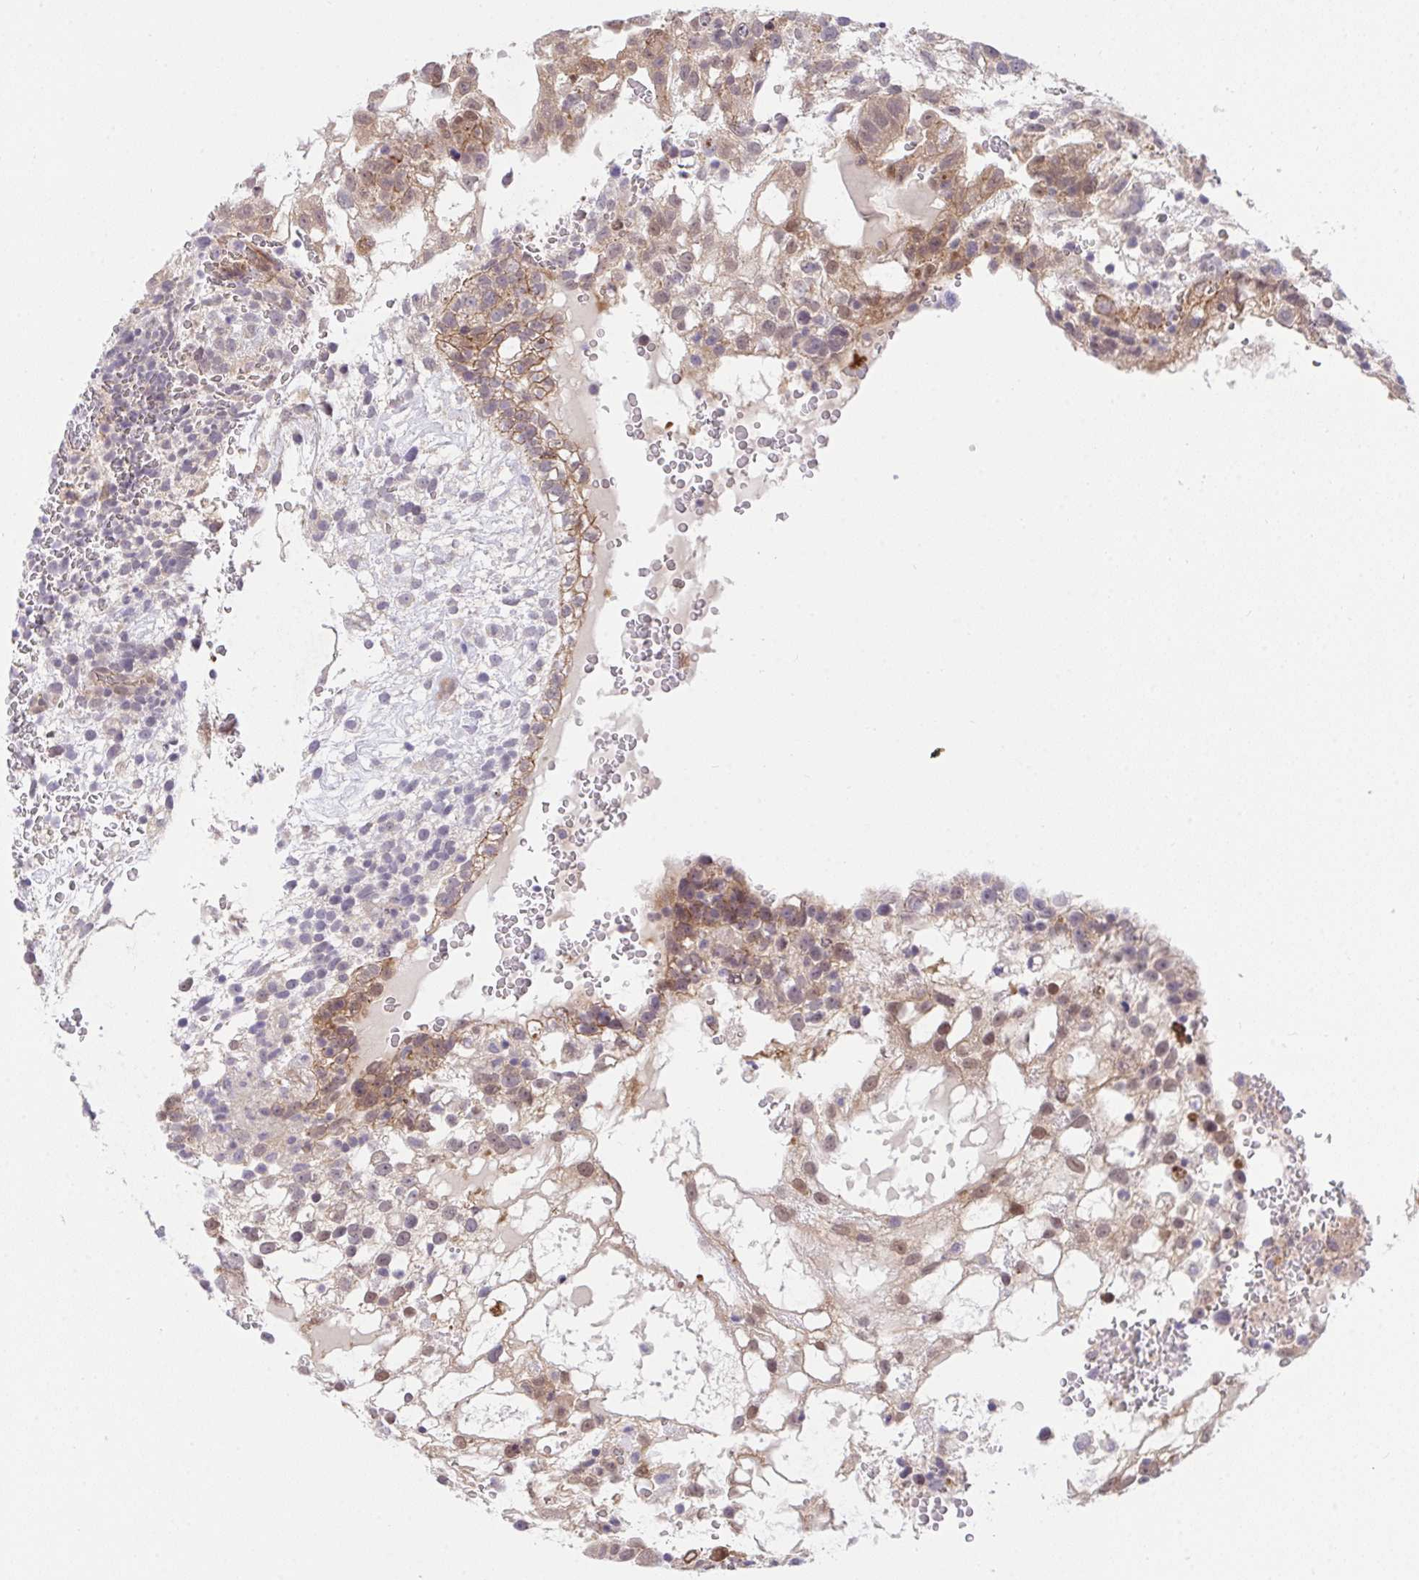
{"staining": {"intensity": "moderate", "quantity": "25%-75%", "location": "cytoplasmic/membranous"}, "tissue": "testis cancer", "cell_type": "Tumor cells", "image_type": "cancer", "snomed": [{"axis": "morphology", "description": "Normal tissue, NOS"}, {"axis": "morphology", "description": "Carcinoma, Embryonal, NOS"}, {"axis": "topography", "description": "Testis"}], "caption": "This is an image of immunohistochemistry (IHC) staining of testis cancer, which shows moderate positivity in the cytoplasmic/membranous of tumor cells.", "gene": "HOXD12", "patient": {"sex": "male", "age": 32}}